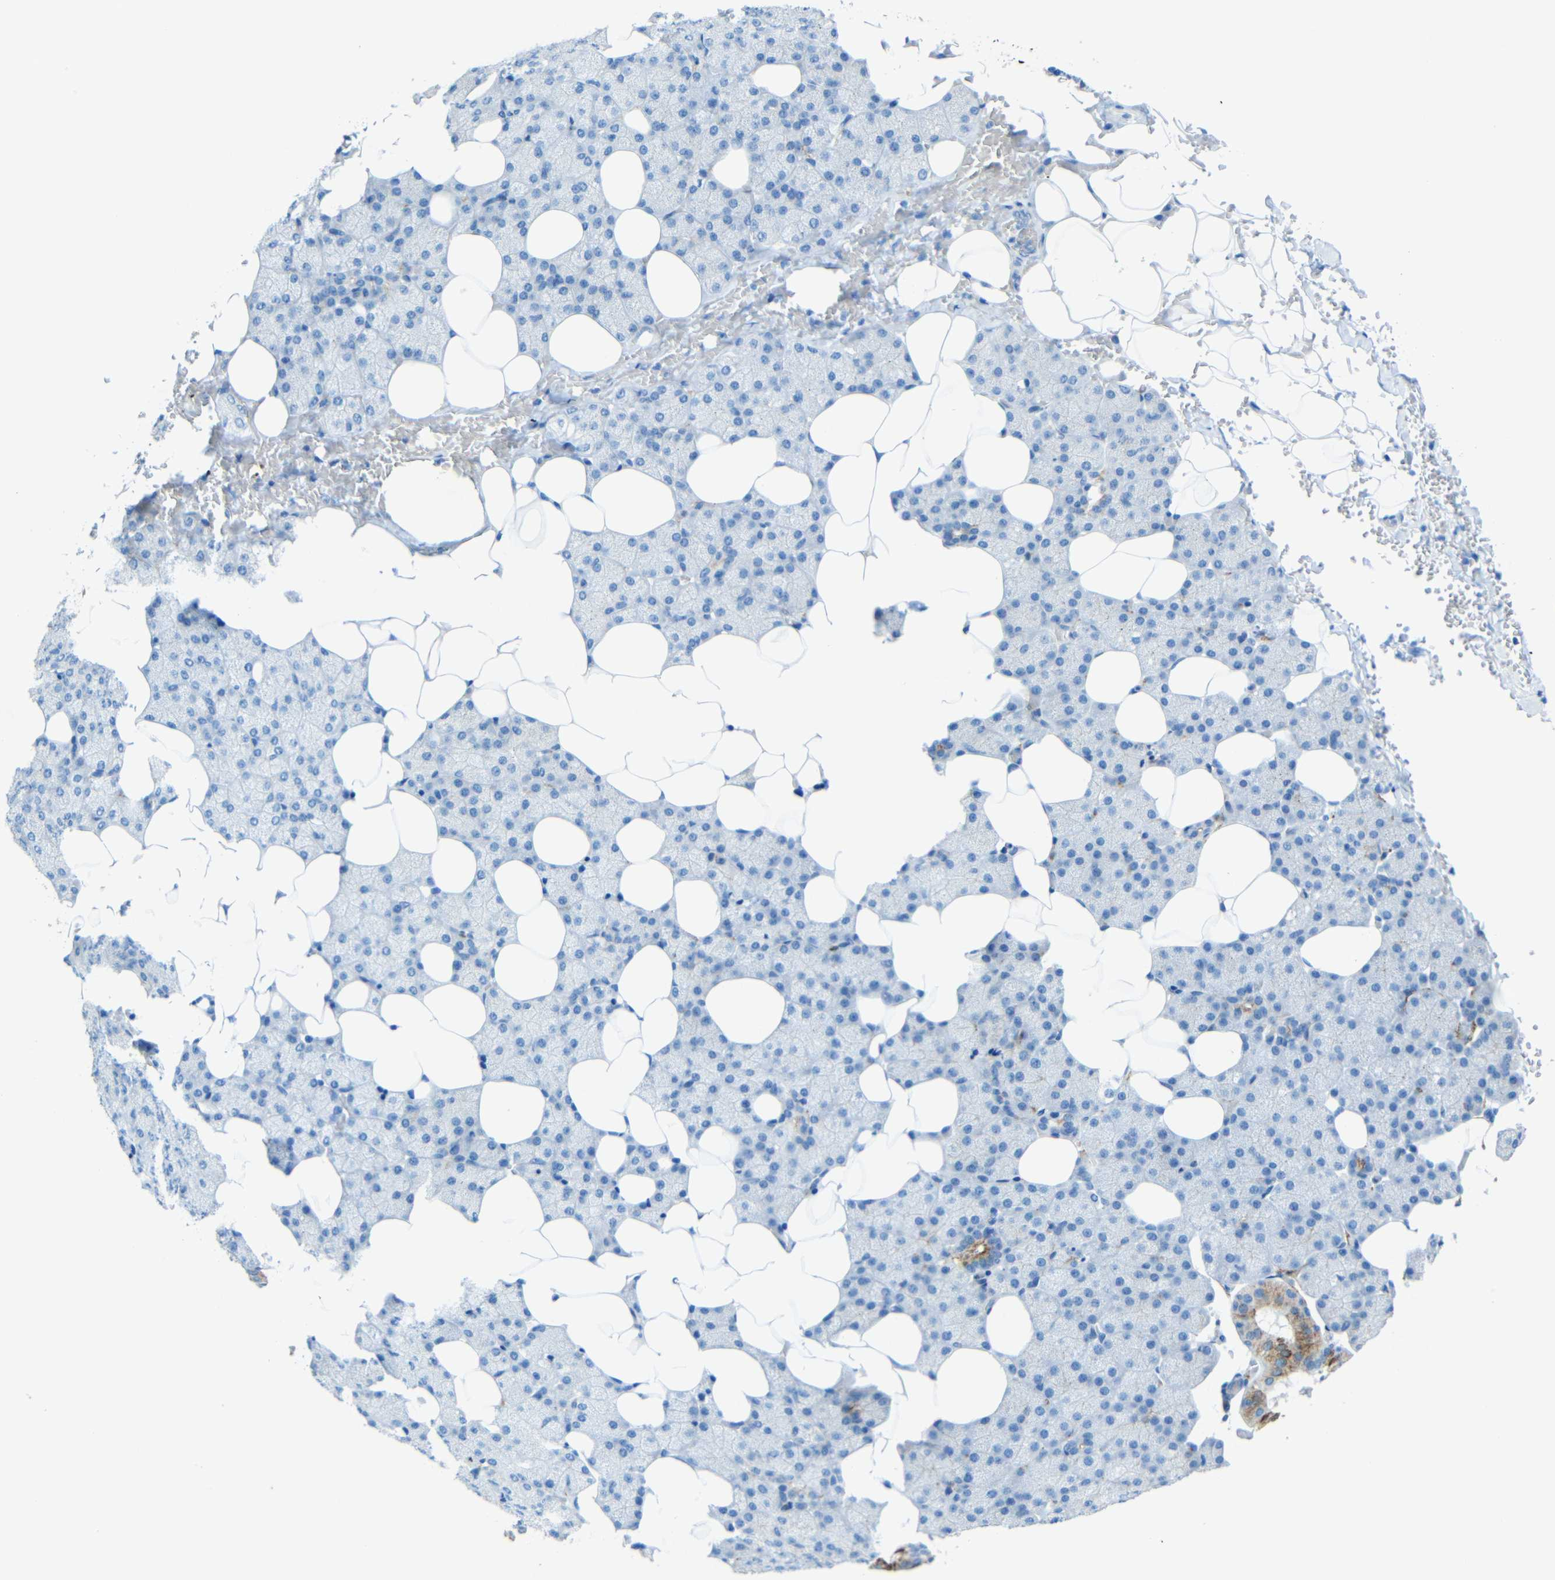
{"staining": {"intensity": "moderate", "quantity": "25%-75%", "location": "cytoplasmic/membranous"}, "tissue": "salivary gland", "cell_type": "Glandular cells", "image_type": "normal", "snomed": [{"axis": "morphology", "description": "Normal tissue, NOS"}, {"axis": "topography", "description": "Lymph node"}, {"axis": "topography", "description": "Salivary gland"}], "caption": "Glandular cells reveal medium levels of moderate cytoplasmic/membranous expression in about 25%-75% of cells in benign salivary gland.", "gene": "TUBB4B", "patient": {"sex": "male", "age": 8}}